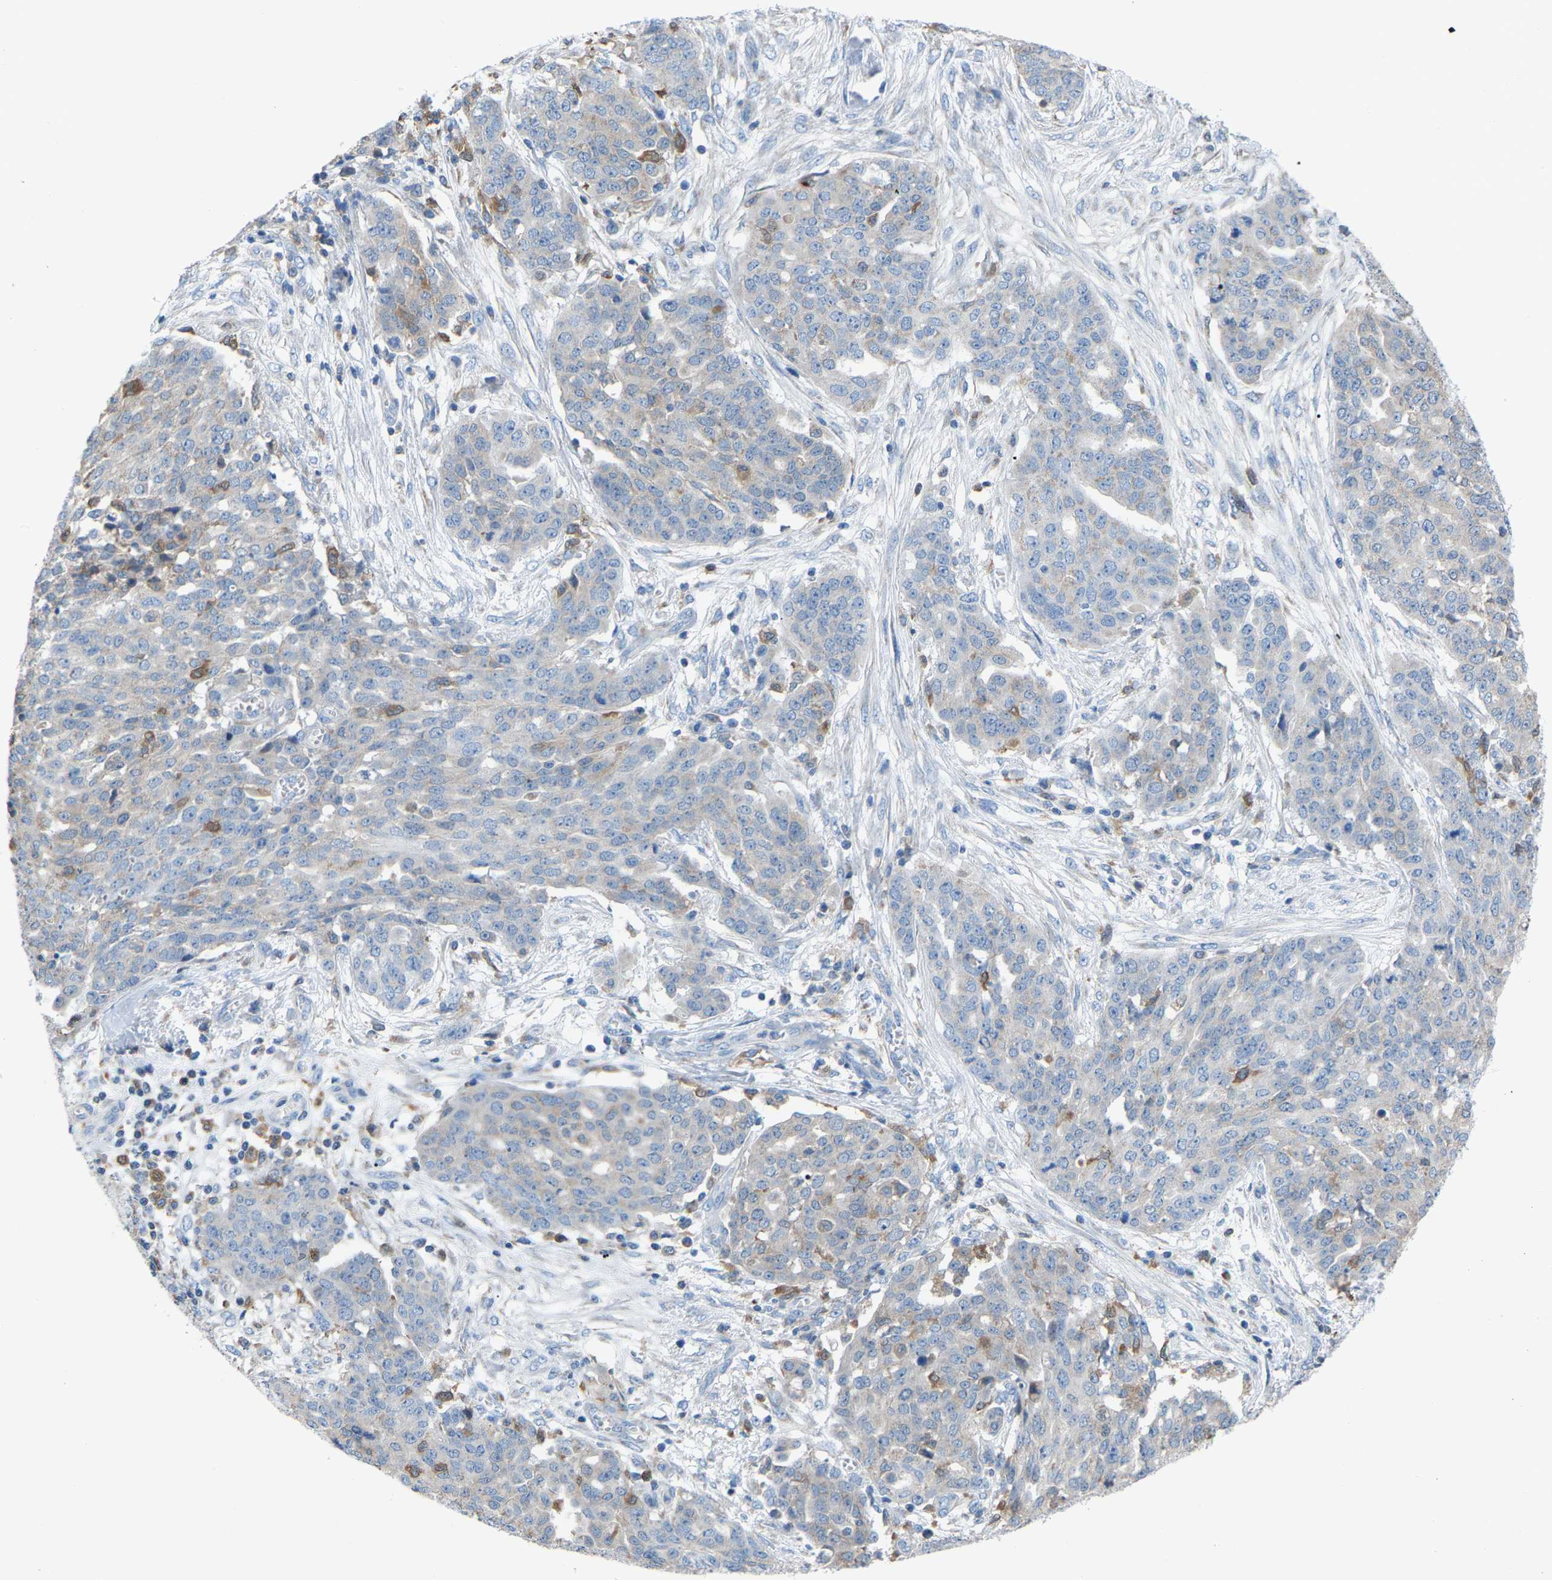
{"staining": {"intensity": "negative", "quantity": "none", "location": "none"}, "tissue": "ovarian cancer", "cell_type": "Tumor cells", "image_type": "cancer", "snomed": [{"axis": "morphology", "description": "Cystadenocarcinoma, serous, NOS"}, {"axis": "topography", "description": "Soft tissue"}, {"axis": "topography", "description": "Ovary"}], "caption": "This micrograph is of ovarian serous cystadenocarcinoma stained with IHC to label a protein in brown with the nuclei are counter-stained blue. There is no staining in tumor cells.", "gene": "CROT", "patient": {"sex": "female", "age": 57}}